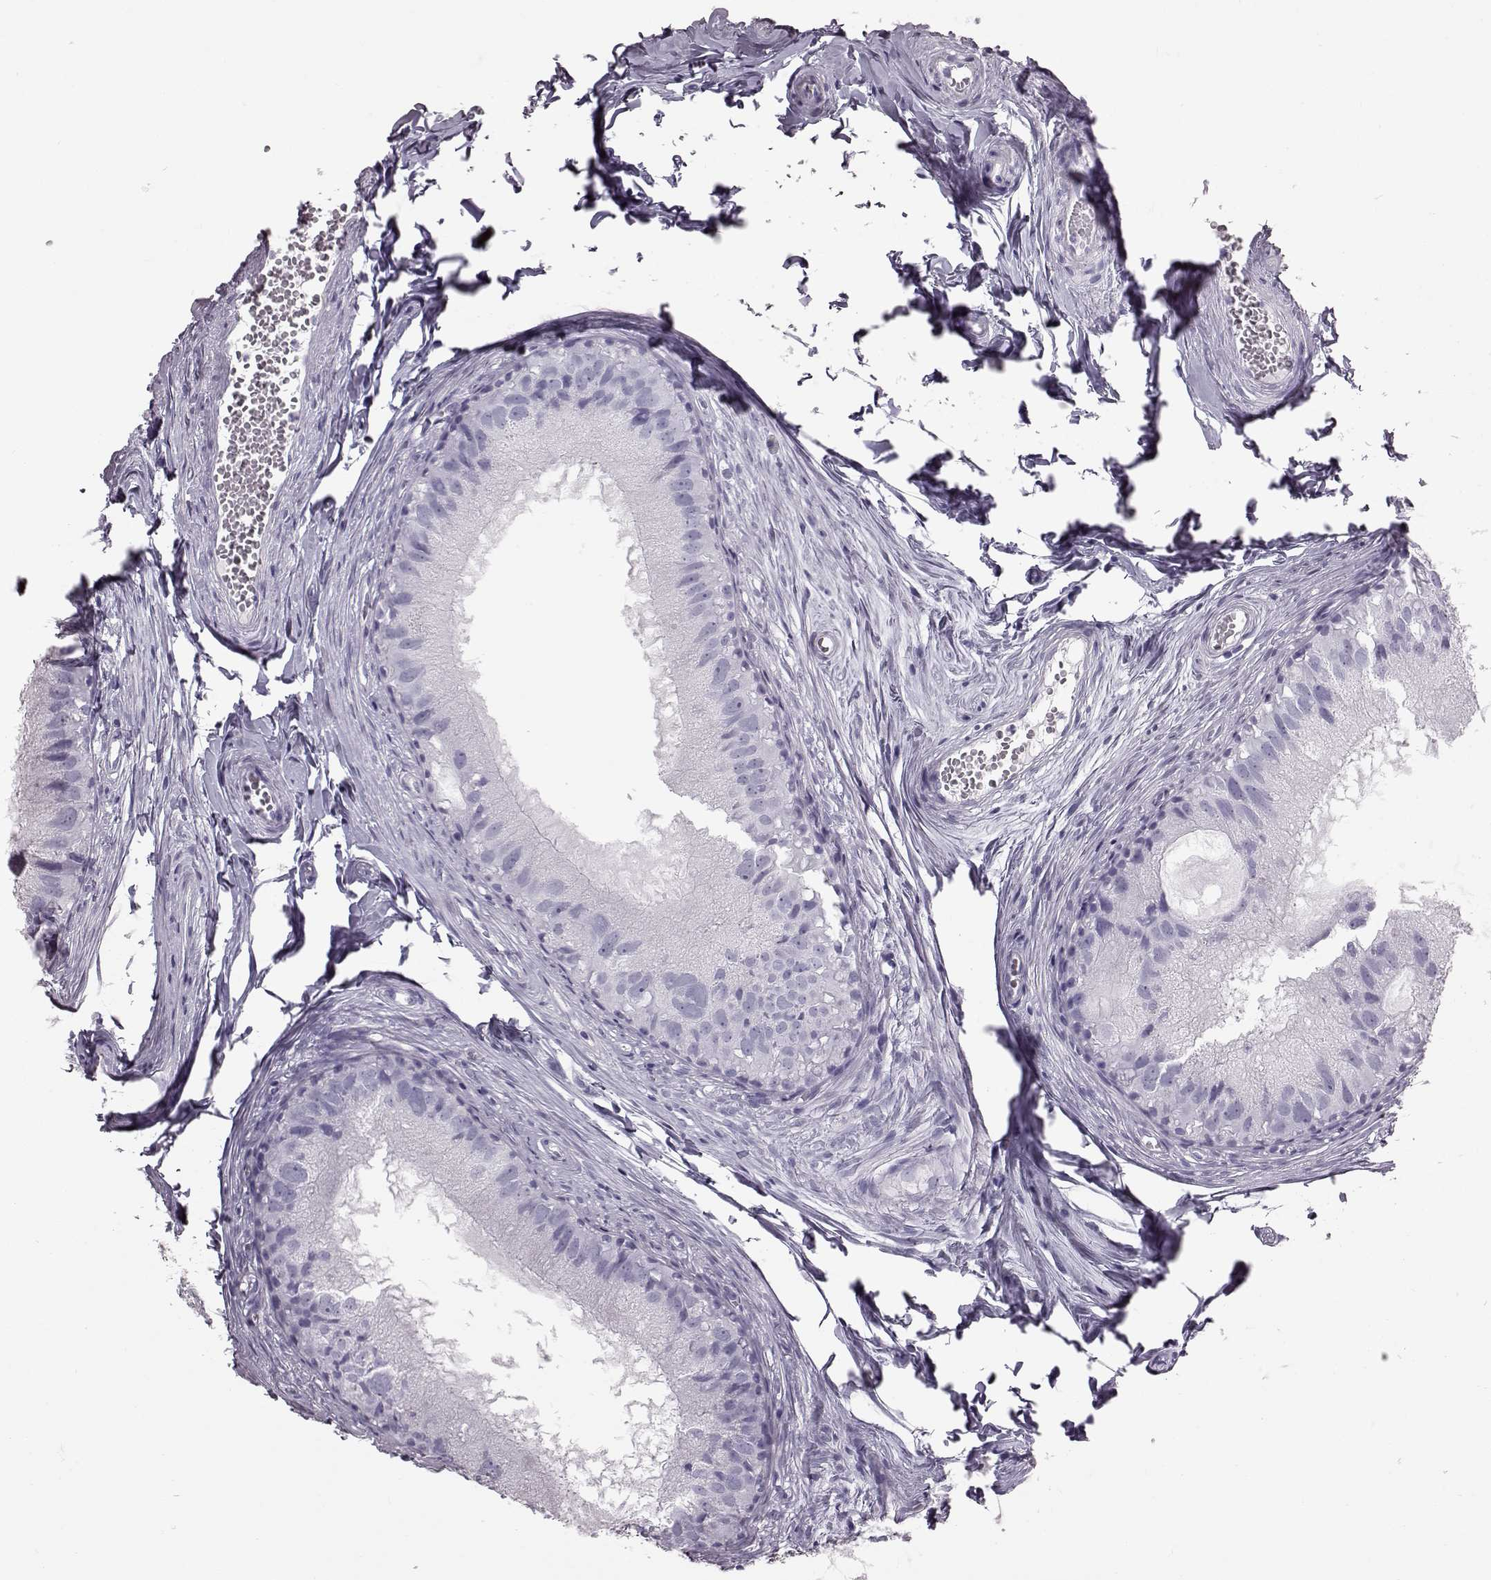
{"staining": {"intensity": "negative", "quantity": "none", "location": "none"}, "tissue": "epididymis", "cell_type": "Glandular cells", "image_type": "normal", "snomed": [{"axis": "morphology", "description": "Normal tissue, NOS"}, {"axis": "topography", "description": "Epididymis"}], "caption": "Glandular cells show no significant protein positivity in normal epididymis. (Immunohistochemistry, brightfield microscopy, high magnification).", "gene": "TCHHL1", "patient": {"sex": "male", "age": 45}}